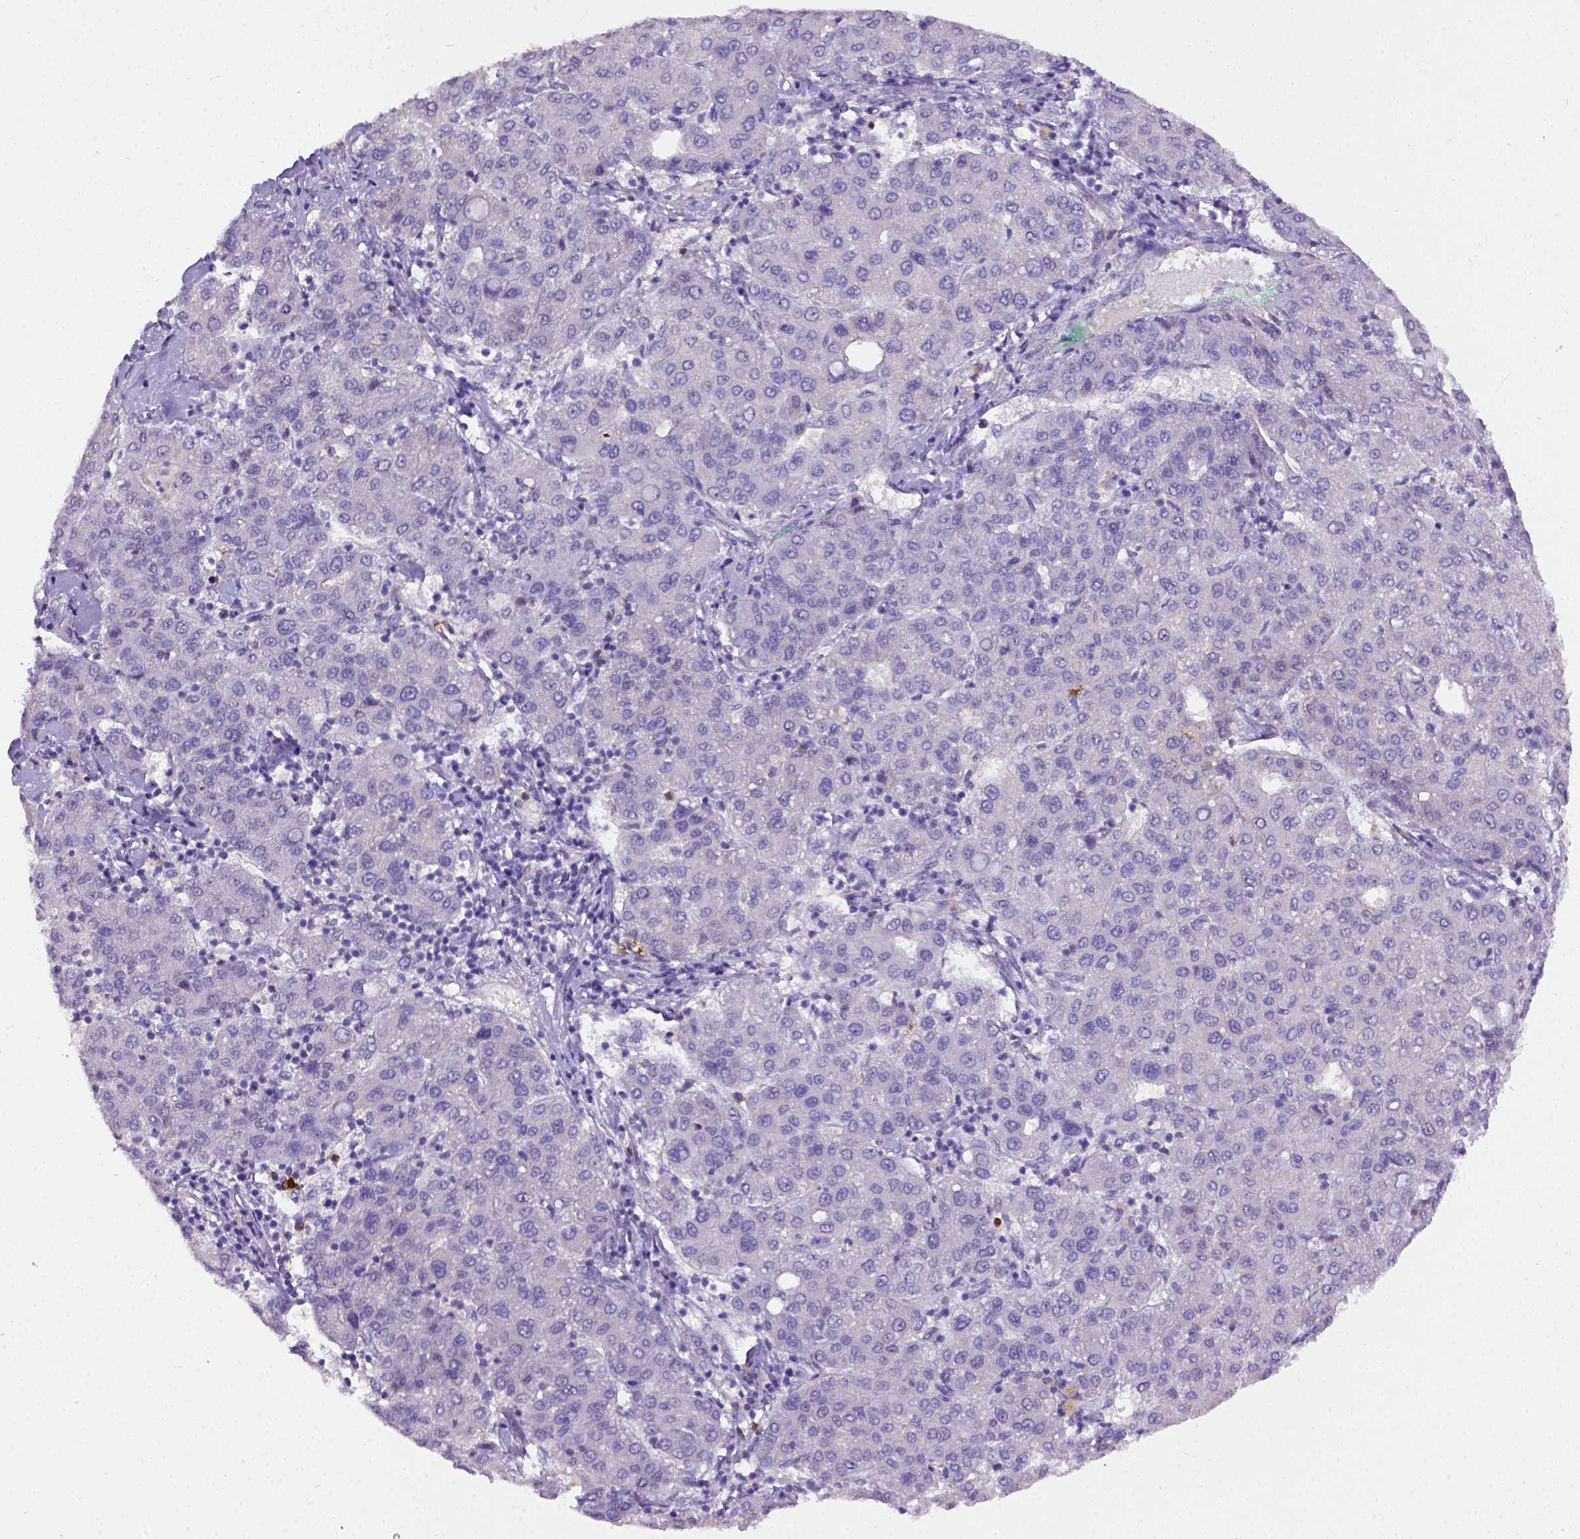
{"staining": {"intensity": "negative", "quantity": "none", "location": "none"}, "tissue": "liver cancer", "cell_type": "Tumor cells", "image_type": "cancer", "snomed": [{"axis": "morphology", "description": "Carcinoma, Hepatocellular, NOS"}, {"axis": "topography", "description": "Liver"}], "caption": "The micrograph exhibits no significant positivity in tumor cells of liver hepatocellular carcinoma.", "gene": "B3GAT1", "patient": {"sex": "male", "age": 65}}